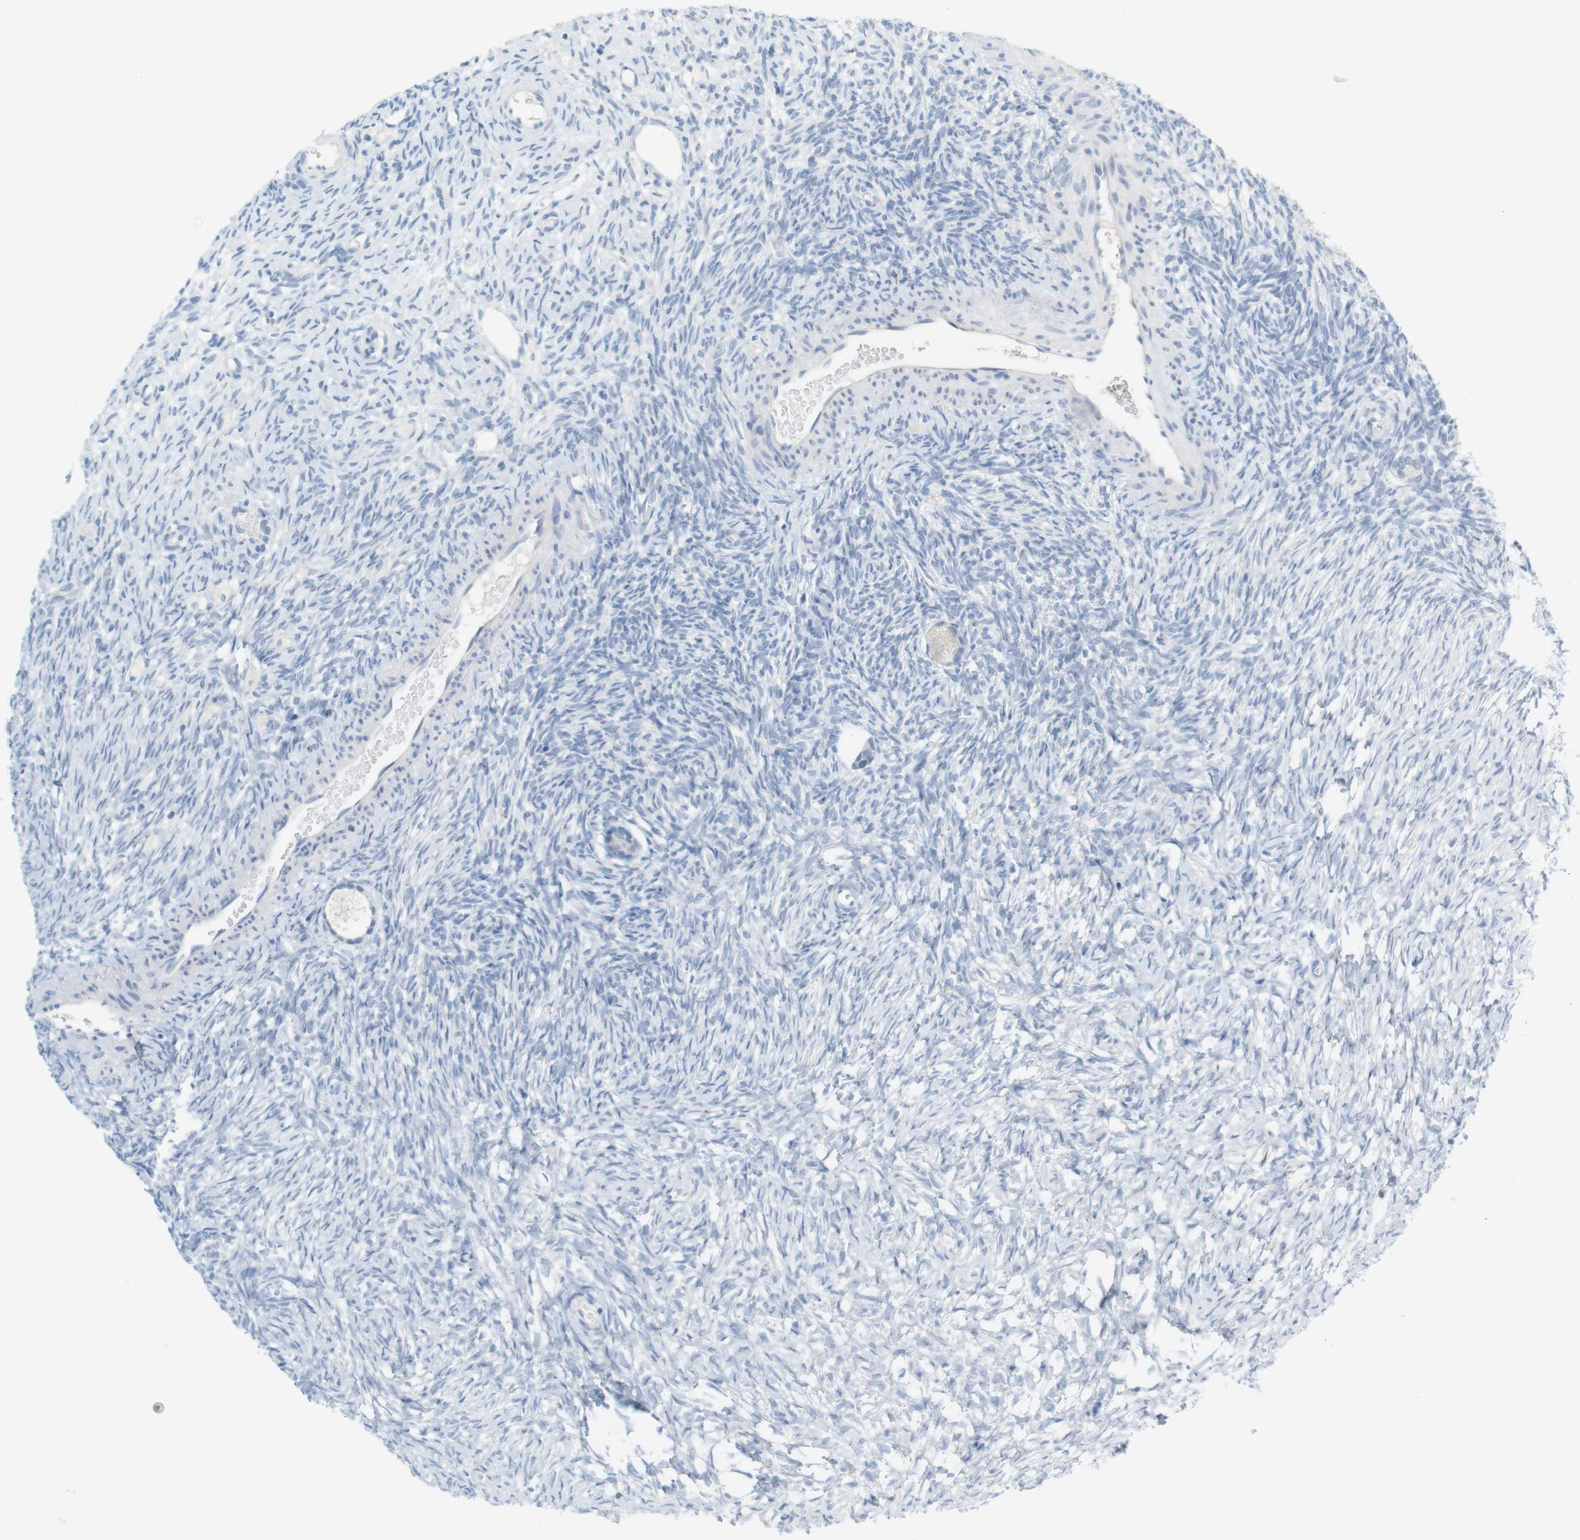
{"staining": {"intensity": "negative", "quantity": "none", "location": "none"}, "tissue": "ovary", "cell_type": "Follicle cells", "image_type": "normal", "snomed": [{"axis": "morphology", "description": "Normal tissue, NOS"}, {"axis": "topography", "description": "Ovary"}], "caption": "This is a photomicrograph of immunohistochemistry (IHC) staining of benign ovary, which shows no expression in follicle cells.", "gene": "RGS9", "patient": {"sex": "female", "age": 35}}